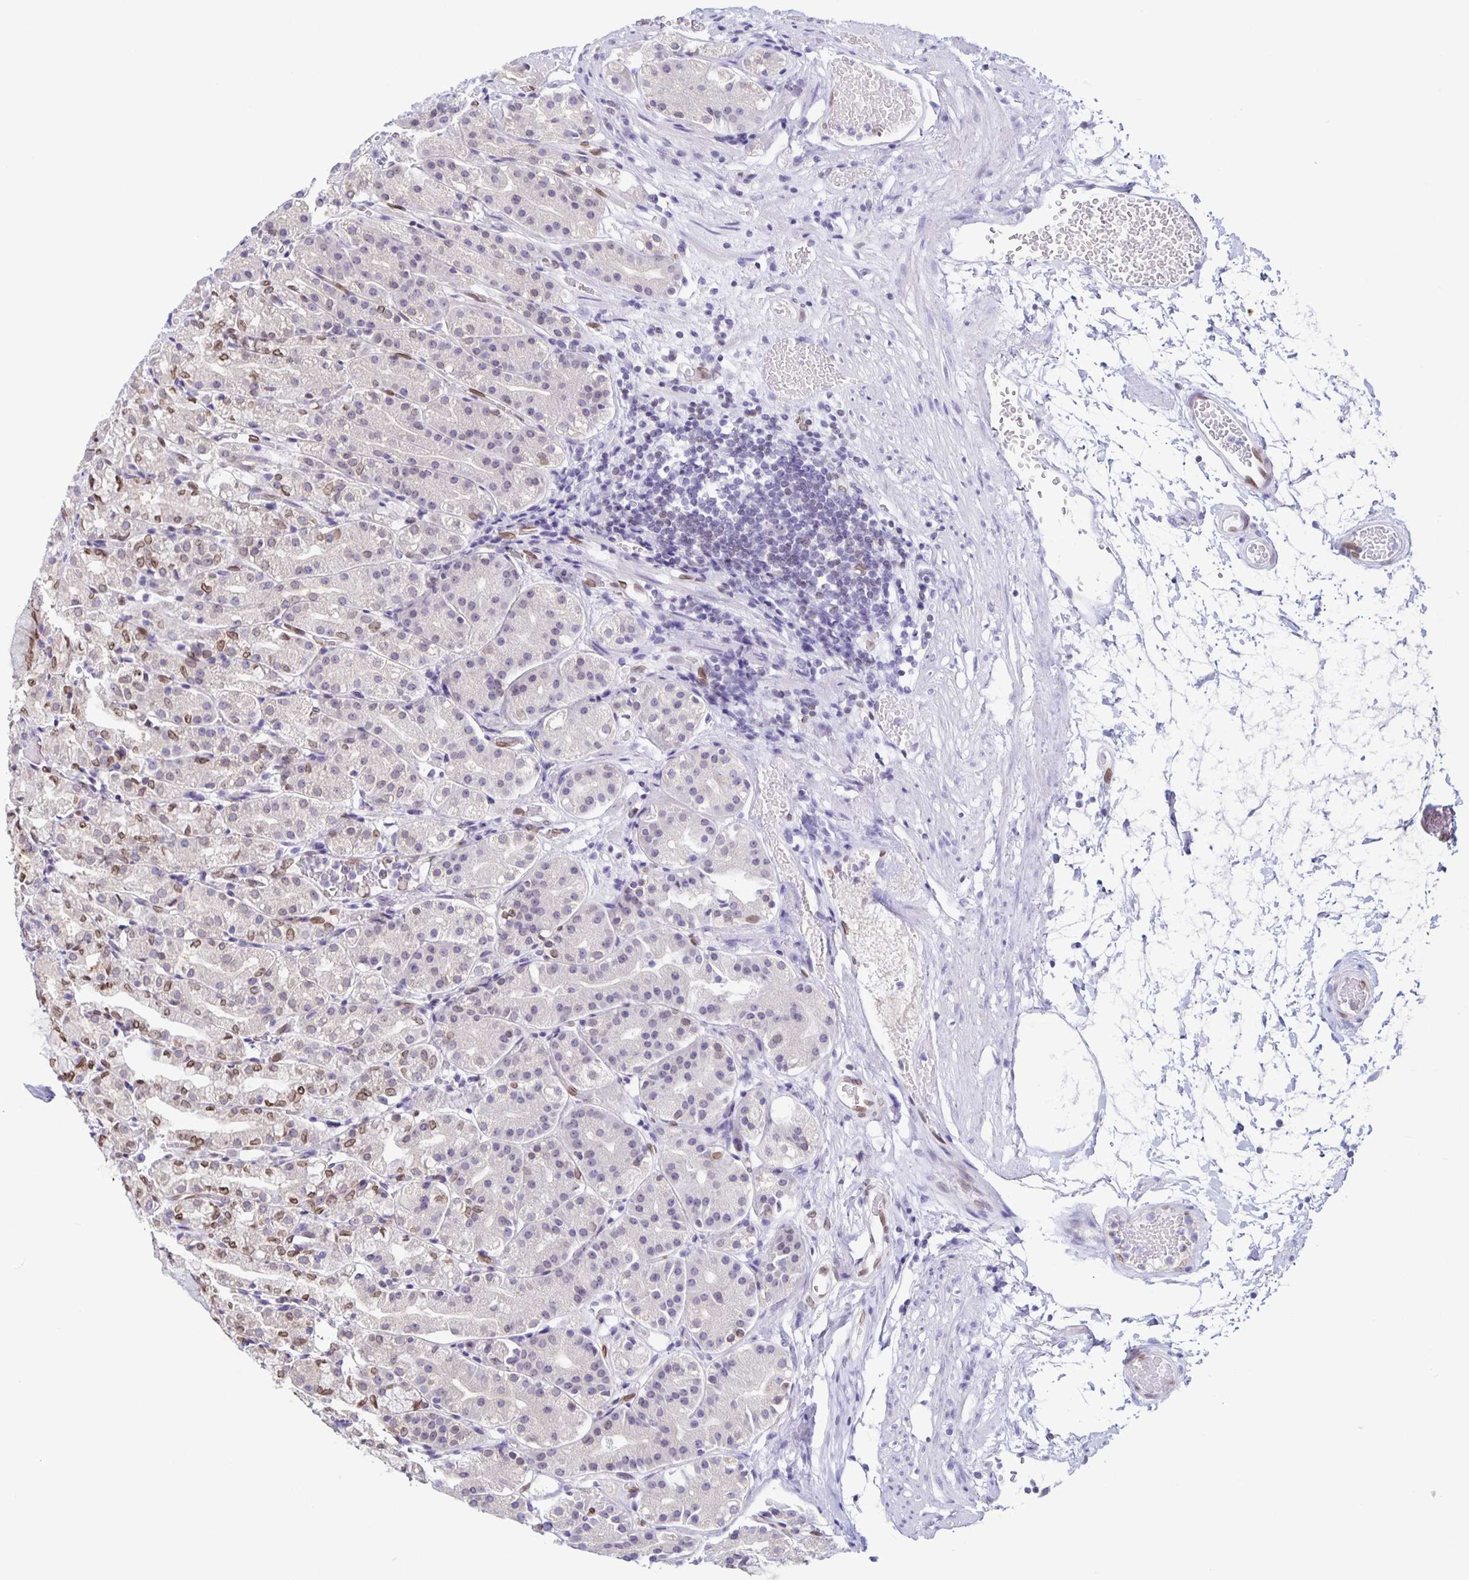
{"staining": {"intensity": "moderate", "quantity": "<25%", "location": "cytoplasmic/membranous,nuclear"}, "tissue": "stomach", "cell_type": "Glandular cells", "image_type": "normal", "snomed": [{"axis": "morphology", "description": "Normal tissue, NOS"}, {"axis": "topography", "description": "Stomach"}], "caption": "DAB immunohistochemical staining of benign human stomach shows moderate cytoplasmic/membranous,nuclear protein expression in approximately <25% of glandular cells.", "gene": "SYNE2", "patient": {"sex": "female", "age": 57}}